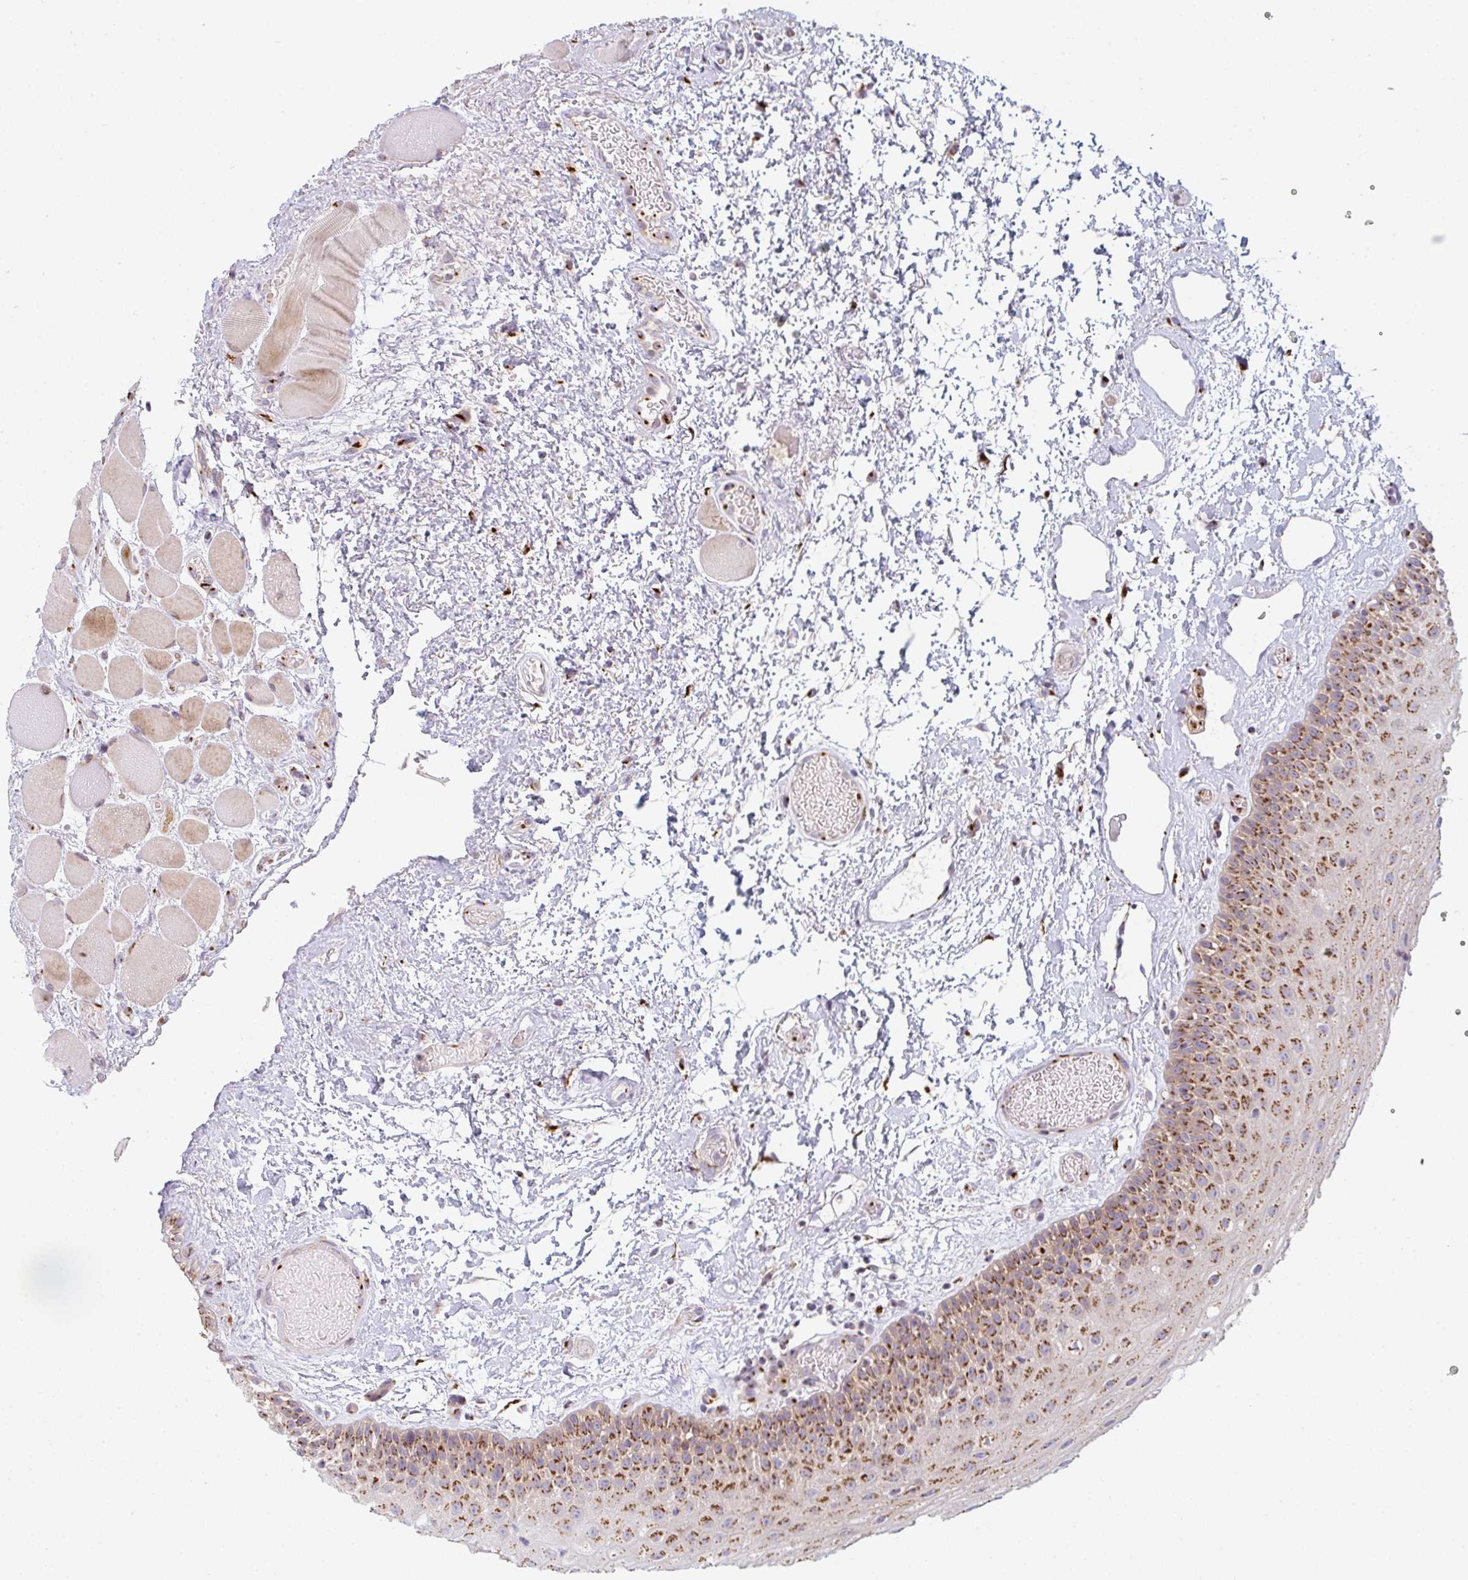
{"staining": {"intensity": "strong", "quantity": ">75%", "location": "cytoplasmic/membranous"}, "tissue": "oral mucosa", "cell_type": "Squamous epithelial cells", "image_type": "normal", "snomed": [{"axis": "morphology", "description": "Normal tissue, NOS"}, {"axis": "topography", "description": "Oral tissue"}], "caption": "Protein expression by IHC demonstrates strong cytoplasmic/membranous staining in approximately >75% of squamous epithelial cells in unremarkable oral mucosa. Using DAB (3,3'-diaminobenzidine) (brown) and hematoxylin (blue) stains, captured at high magnification using brightfield microscopy.", "gene": "GVQW3", "patient": {"sex": "female", "age": 82}}